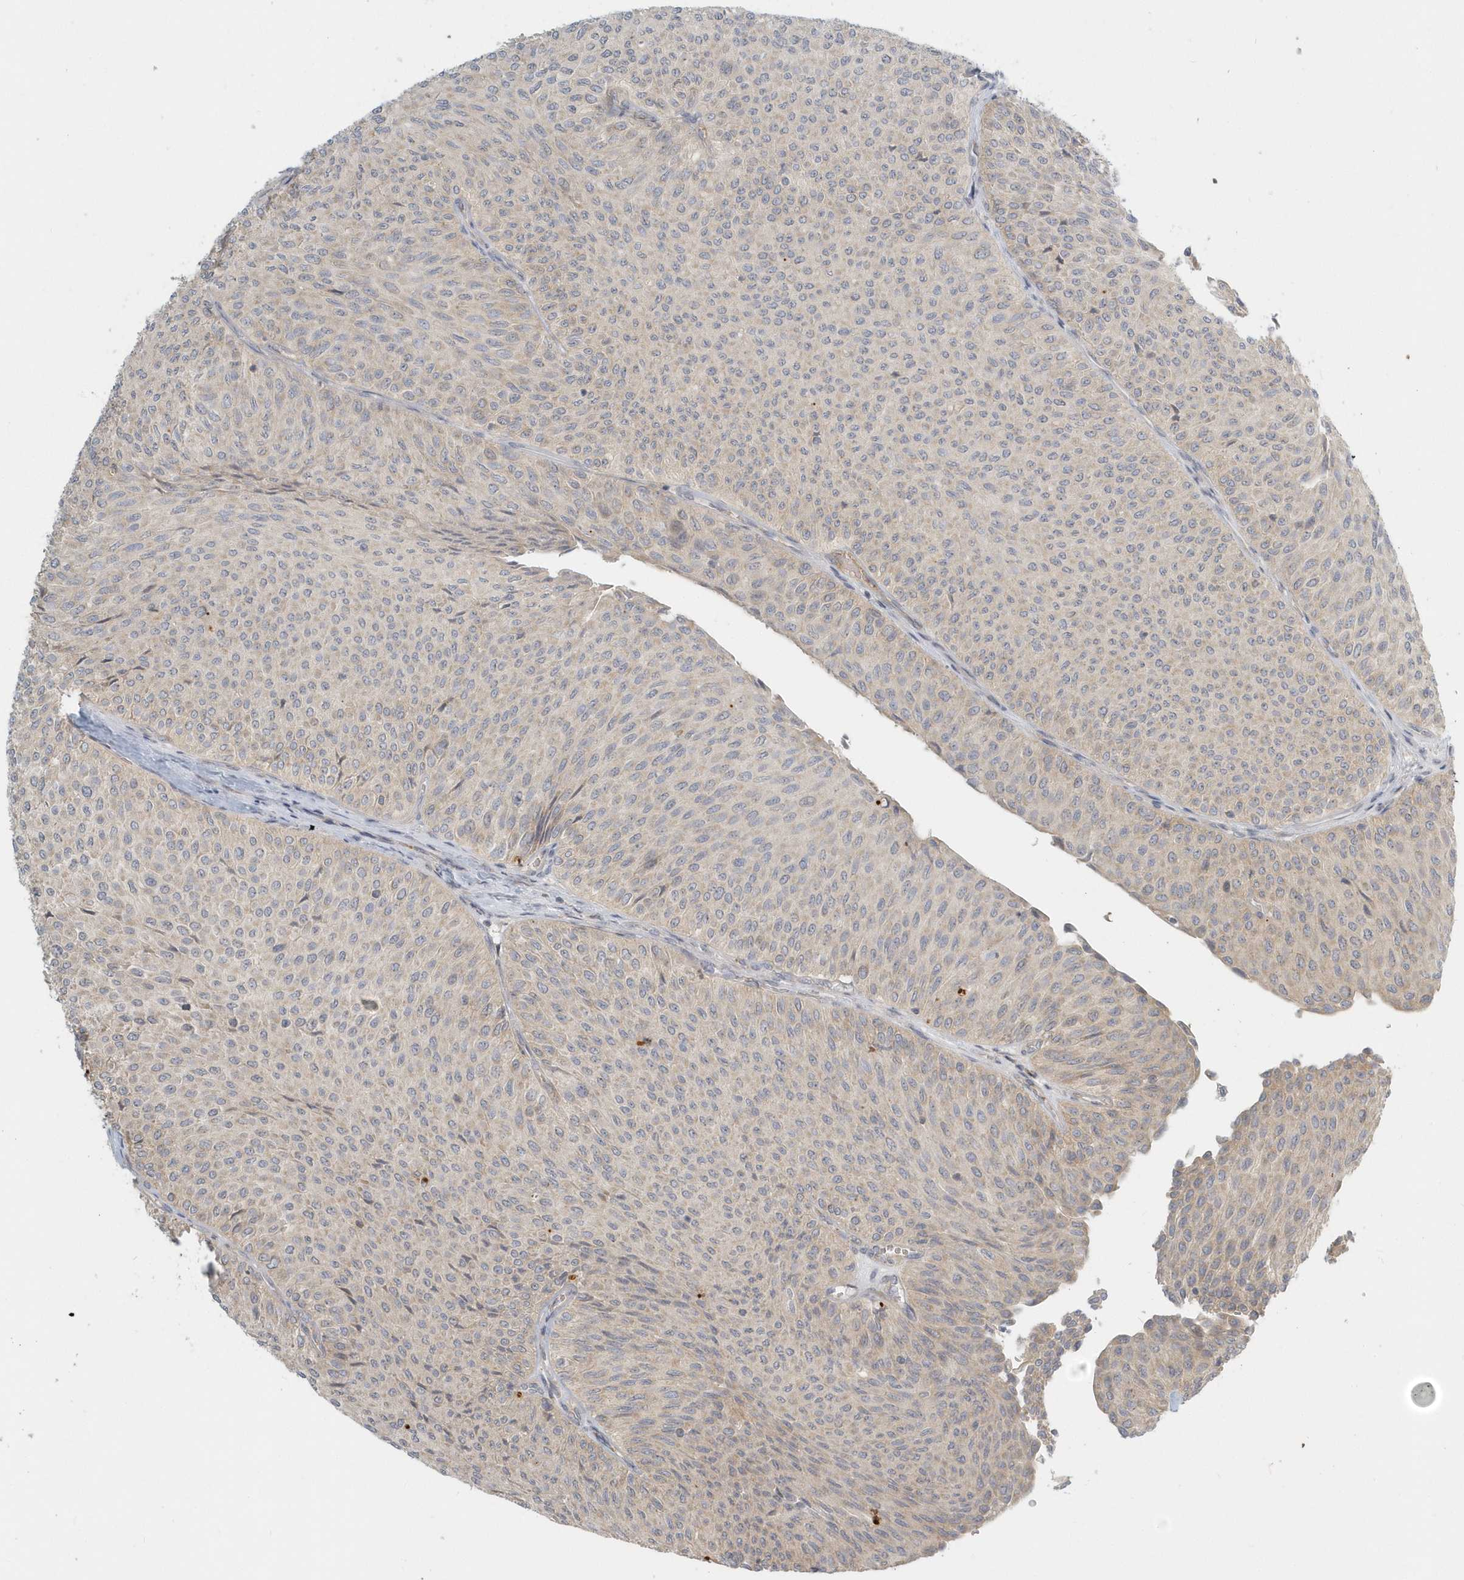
{"staining": {"intensity": "weak", "quantity": "<25%", "location": "cytoplasmic/membranous"}, "tissue": "urothelial cancer", "cell_type": "Tumor cells", "image_type": "cancer", "snomed": [{"axis": "morphology", "description": "Urothelial carcinoma, Low grade"}, {"axis": "topography", "description": "Urinary bladder"}], "caption": "Human urothelial carcinoma (low-grade) stained for a protein using immunohistochemistry demonstrates no expression in tumor cells.", "gene": "NAPB", "patient": {"sex": "male", "age": 78}}